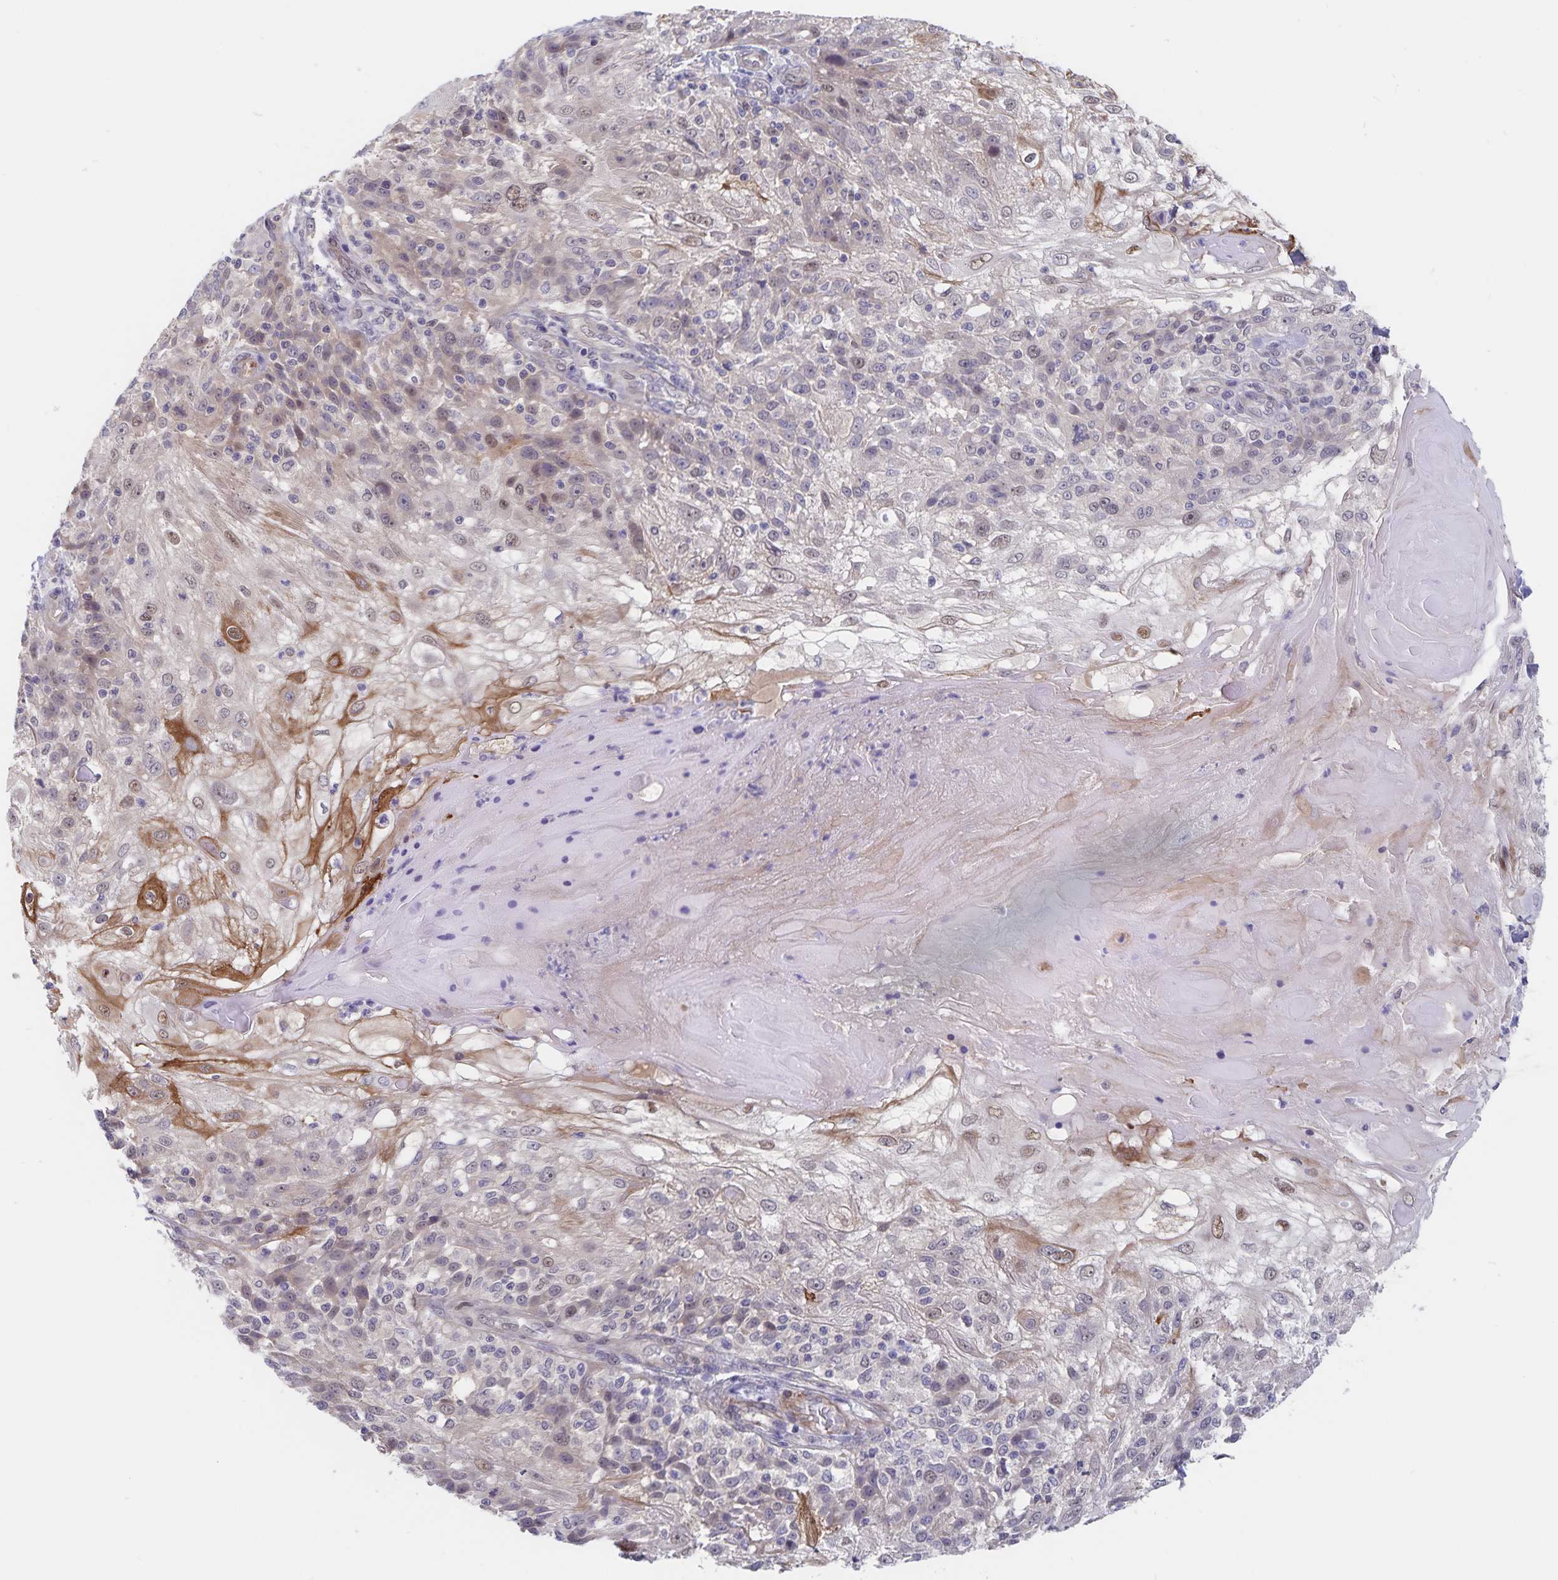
{"staining": {"intensity": "moderate", "quantity": "<25%", "location": "cytoplasmic/membranous,nuclear"}, "tissue": "skin cancer", "cell_type": "Tumor cells", "image_type": "cancer", "snomed": [{"axis": "morphology", "description": "Normal tissue, NOS"}, {"axis": "morphology", "description": "Squamous cell carcinoma, NOS"}, {"axis": "topography", "description": "Skin"}], "caption": "A photomicrograph of skin cancer (squamous cell carcinoma) stained for a protein exhibits moderate cytoplasmic/membranous and nuclear brown staining in tumor cells.", "gene": "BAG6", "patient": {"sex": "female", "age": 83}}